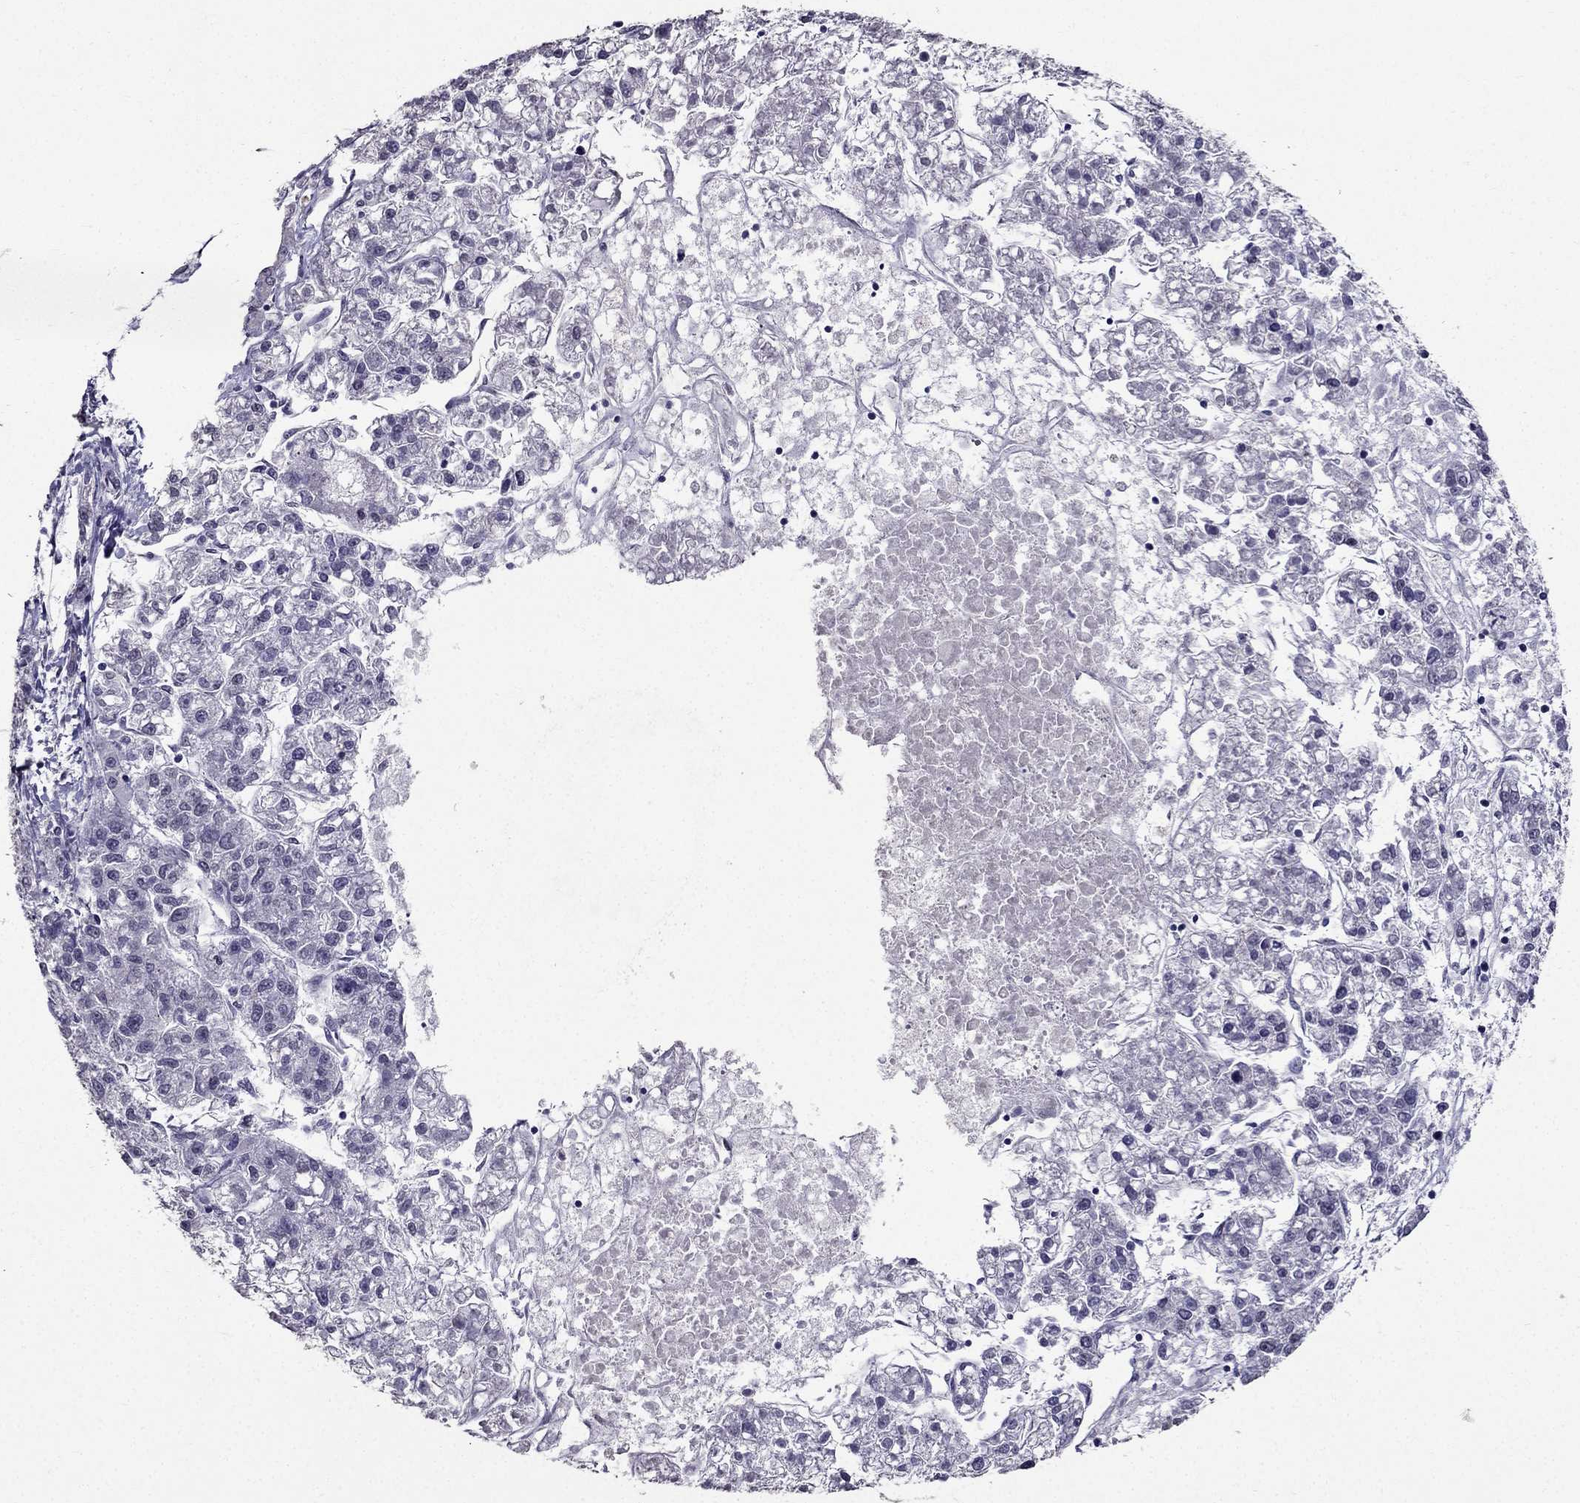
{"staining": {"intensity": "negative", "quantity": "none", "location": "none"}, "tissue": "liver cancer", "cell_type": "Tumor cells", "image_type": "cancer", "snomed": [{"axis": "morphology", "description": "Carcinoma, Hepatocellular, NOS"}, {"axis": "topography", "description": "Liver"}], "caption": "This is an immunohistochemistry (IHC) histopathology image of hepatocellular carcinoma (liver). There is no expression in tumor cells.", "gene": "ZNF420", "patient": {"sex": "male", "age": 56}}